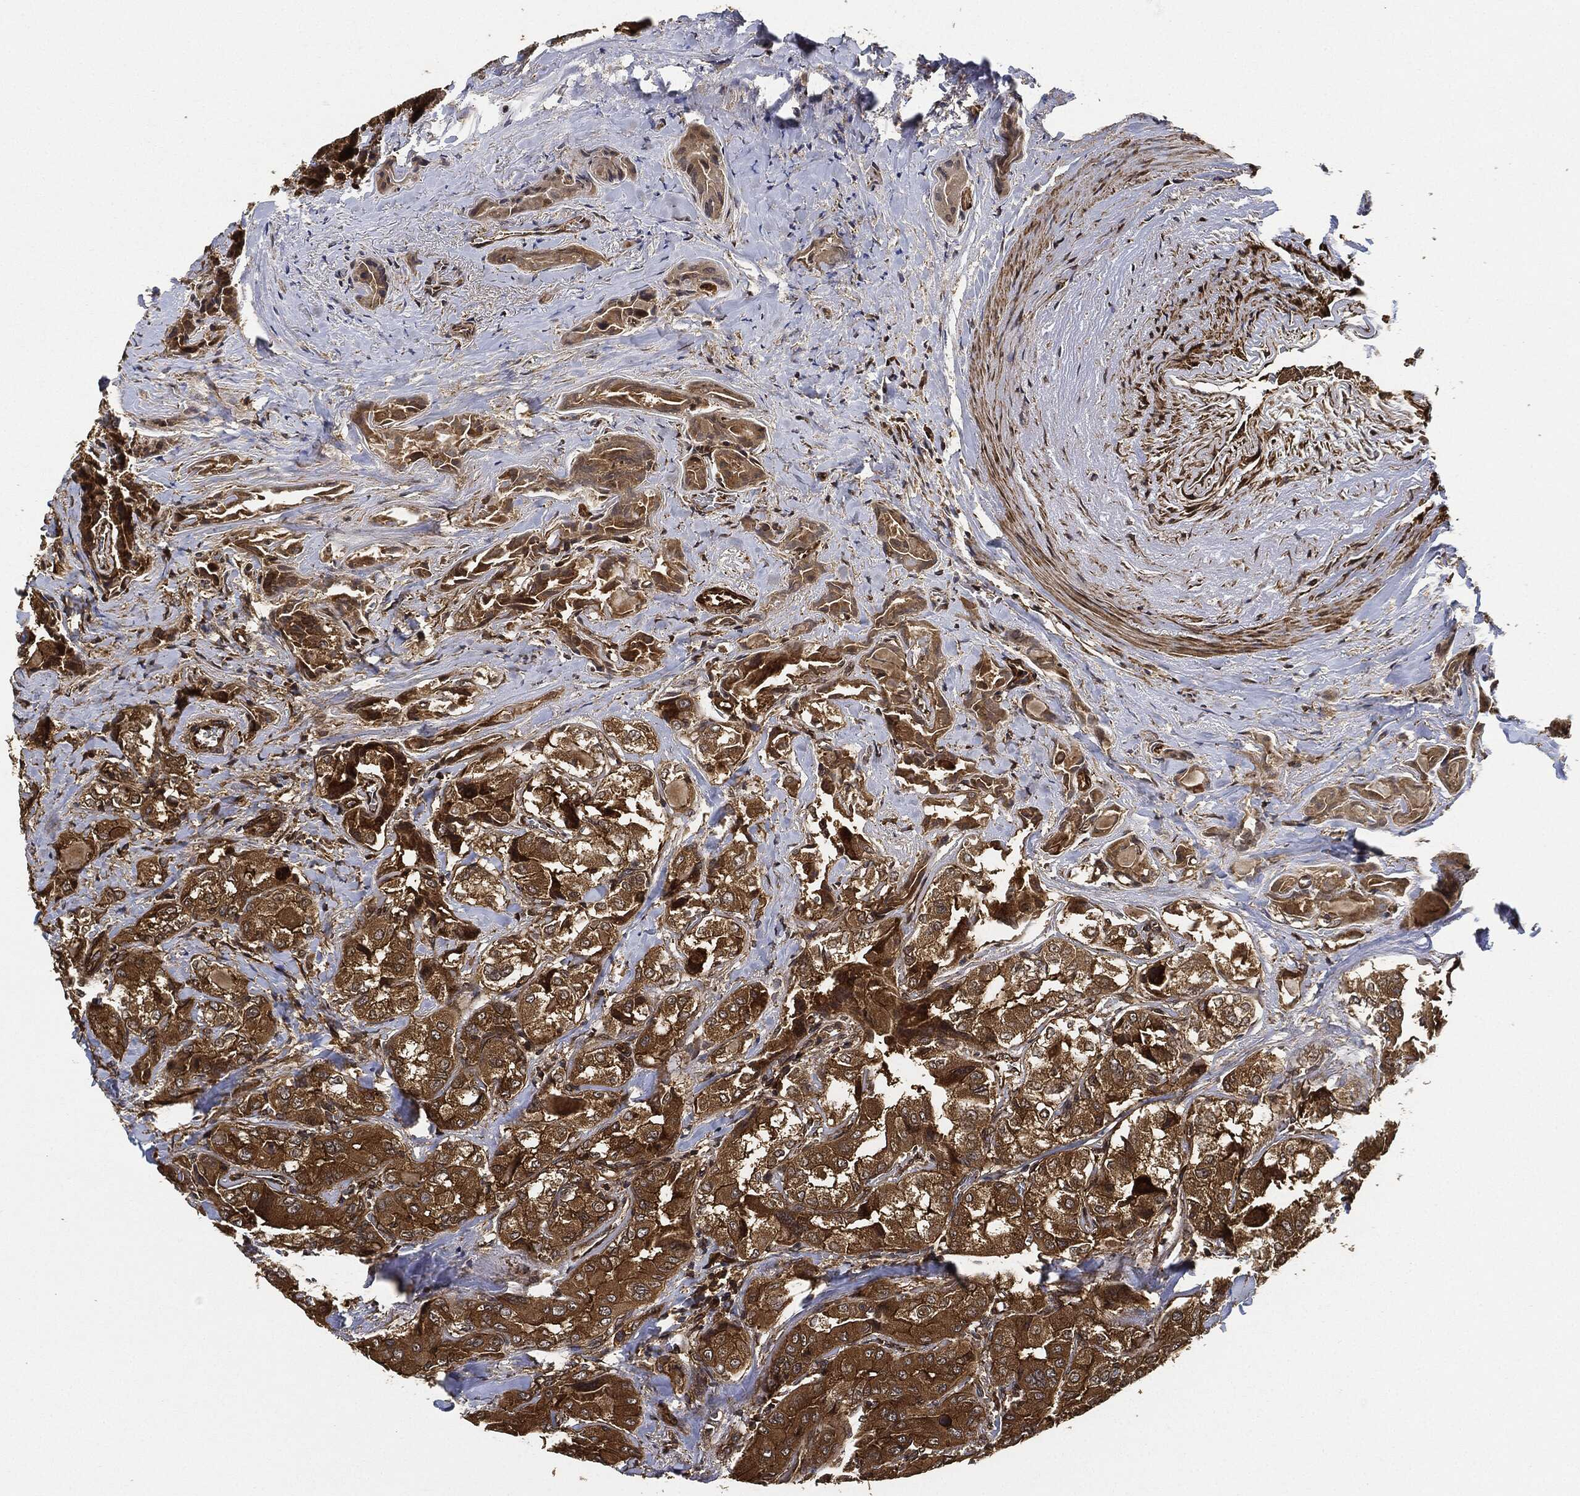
{"staining": {"intensity": "strong", "quantity": ">75%", "location": "cytoplasmic/membranous"}, "tissue": "thyroid cancer", "cell_type": "Tumor cells", "image_type": "cancer", "snomed": [{"axis": "morphology", "description": "Normal tissue, NOS"}, {"axis": "morphology", "description": "Papillary adenocarcinoma, NOS"}, {"axis": "topography", "description": "Thyroid gland"}], "caption": "Tumor cells display high levels of strong cytoplasmic/membranous positivity in about >75% of cells in thyroid cancer (papillary adenocarcinoma). (DAB (3,3'-diaminobenzidine) IHC, brown staining for protein, blue staining for nuclei).", "gene": "CEP290", "patient": {"sex": "female", "age": 66}}